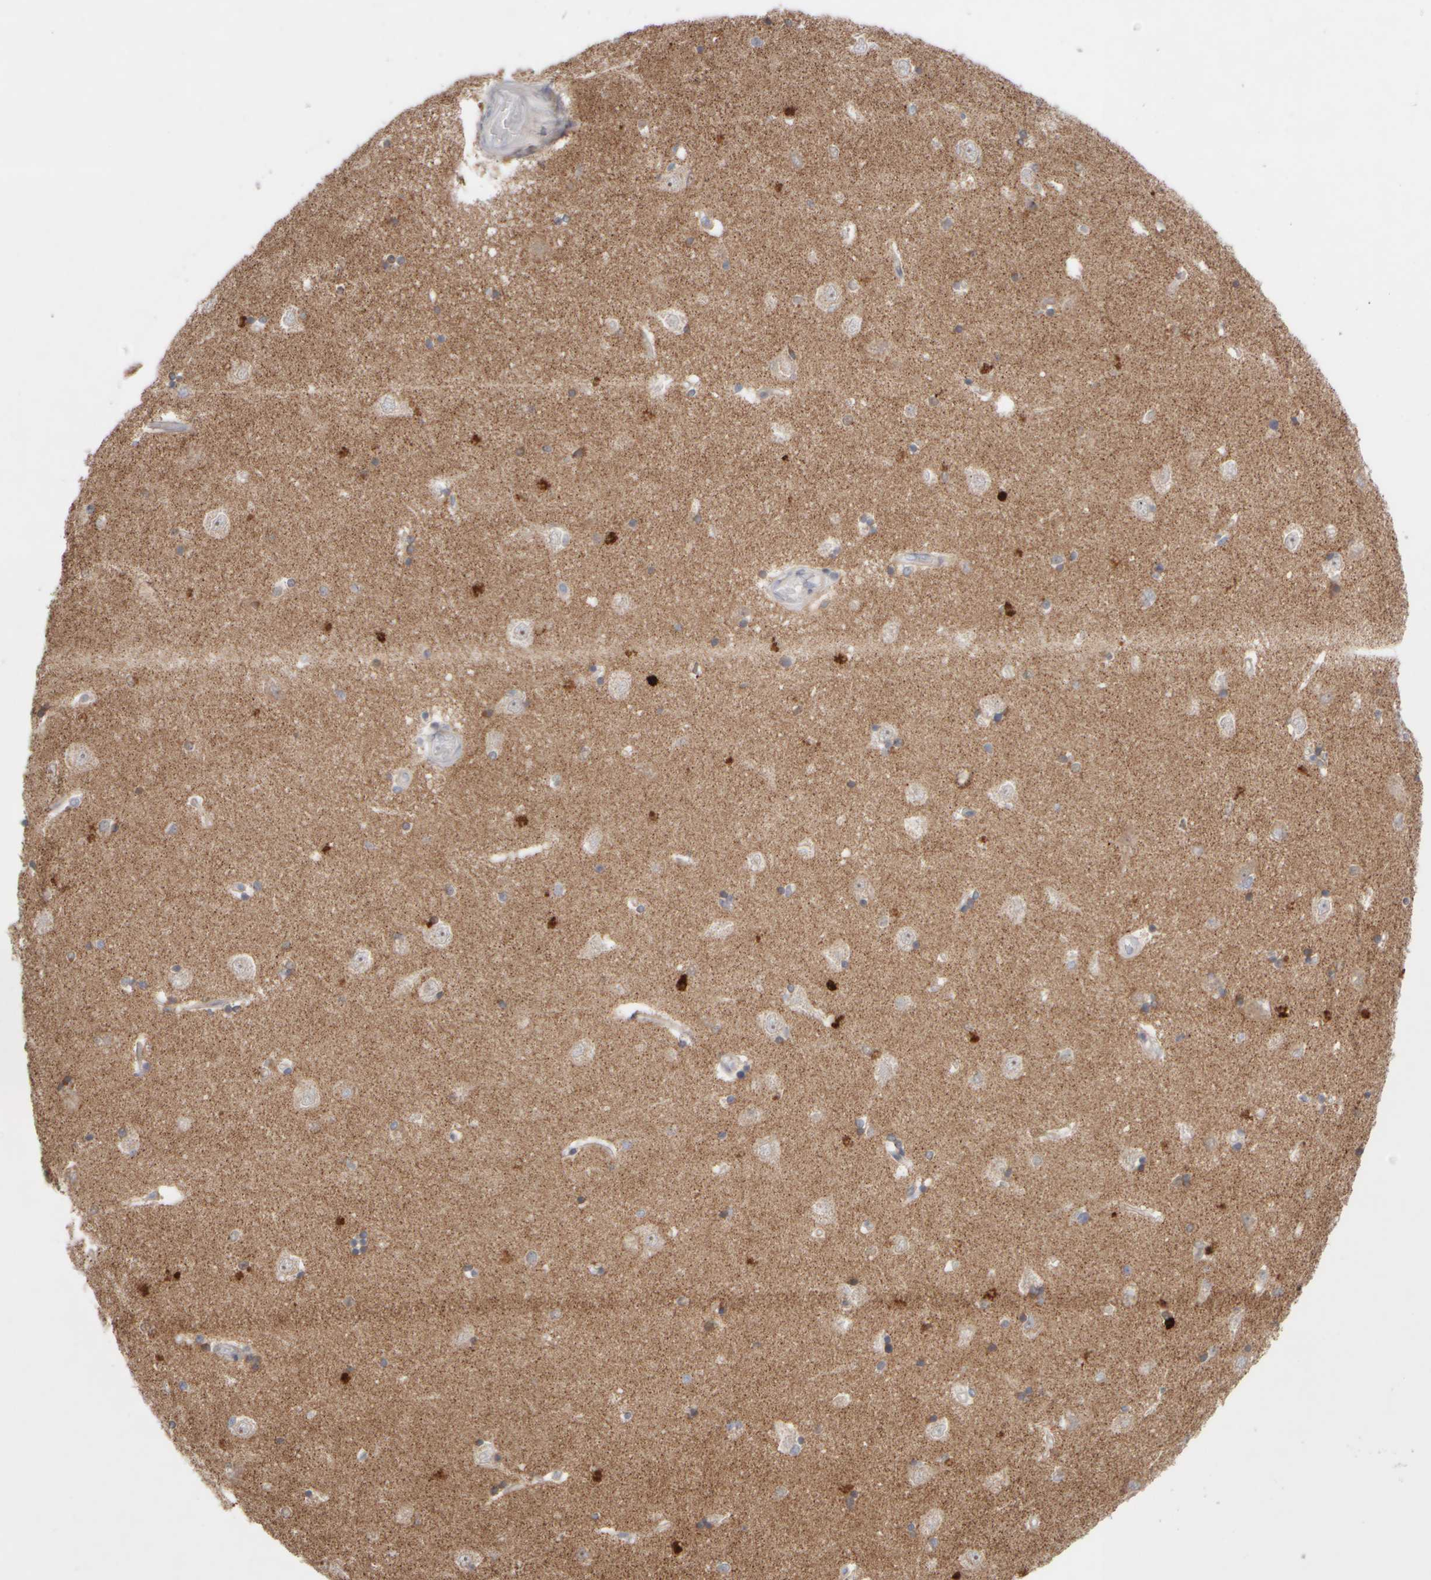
{"staining": {"intensity": "moderate", "quantity": "25%-75%", "location": "cytoplasmic/membranous"}, "tissue": "hippocampus", "cell_type": "Glial cells", "image_type": "normal", "snomed": [{"axis": "morphology", "description": "Normal tissue, NOS"}, {"axis": "topography", "description": "Hippocampus"}], "caption": "A photomicrograph showing moderate cytoplasmic/membranous staining in approximately 25%-75% of glial cells in unremarkable hippocampus, as visualized by brown immunohistochemical staining.", "gene": "CHADL", "patient": {"sex": "male", "age": 45}}